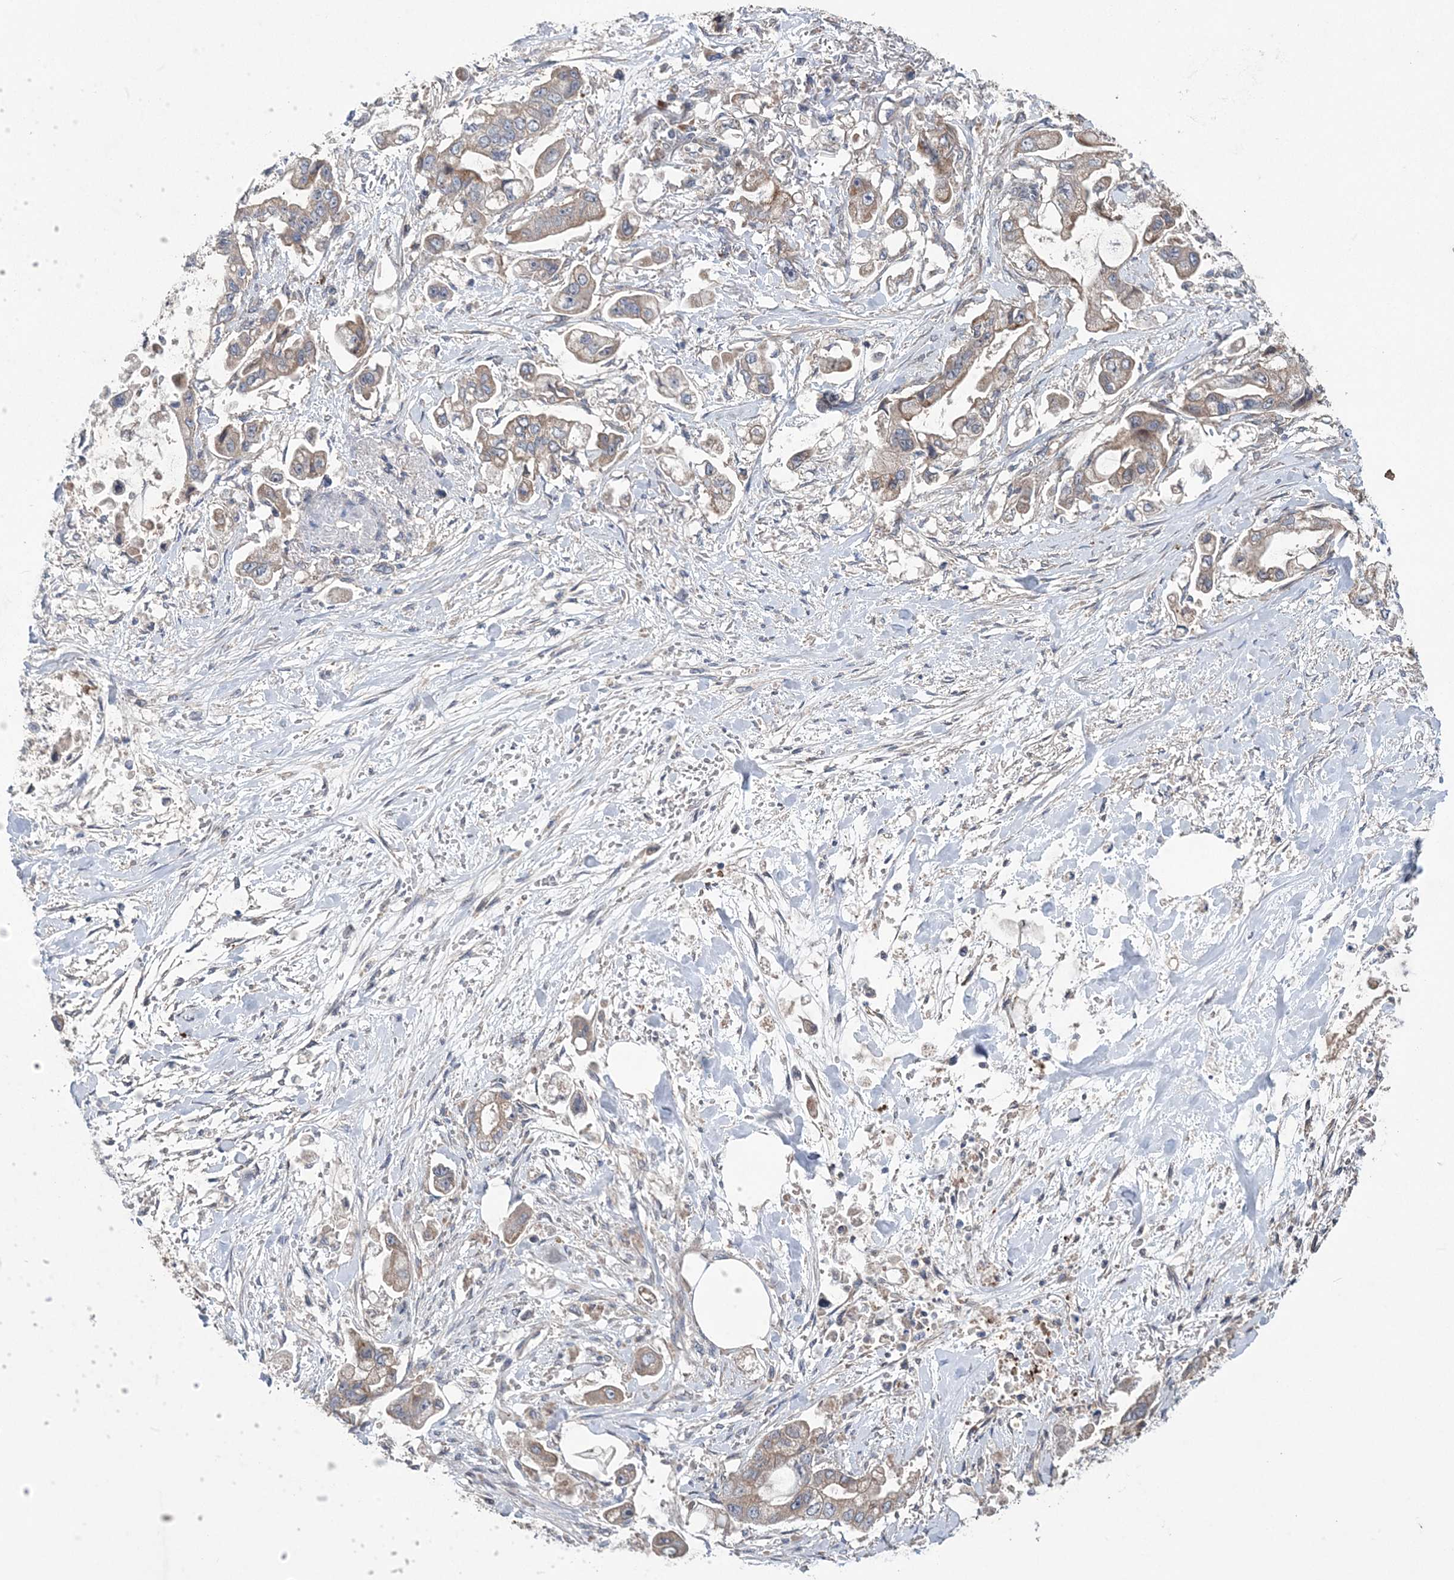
{"staining": {"intensity": "weak", "quantity": "25%-75%", "location": "cytoplasmic/membranous"}, "tissue": "stomach cancer", "cell_type": "Tumor cells", "image_type": "cancer", "snomed": [{"axis": "morphology", "description": "Adenocarcinoma, NOS"}, {"axis": "topography", "description": "Stomach"}], "caption": "This image displays immunohistochemistry staining of human stomach cancer (adenocarcinoma), with low weak cytoplasmic/membranous staining in approximately 25%-75% of tumor cells.", "gene": "MTRF1L", "patient": {"sex": "male", "age": 62}}